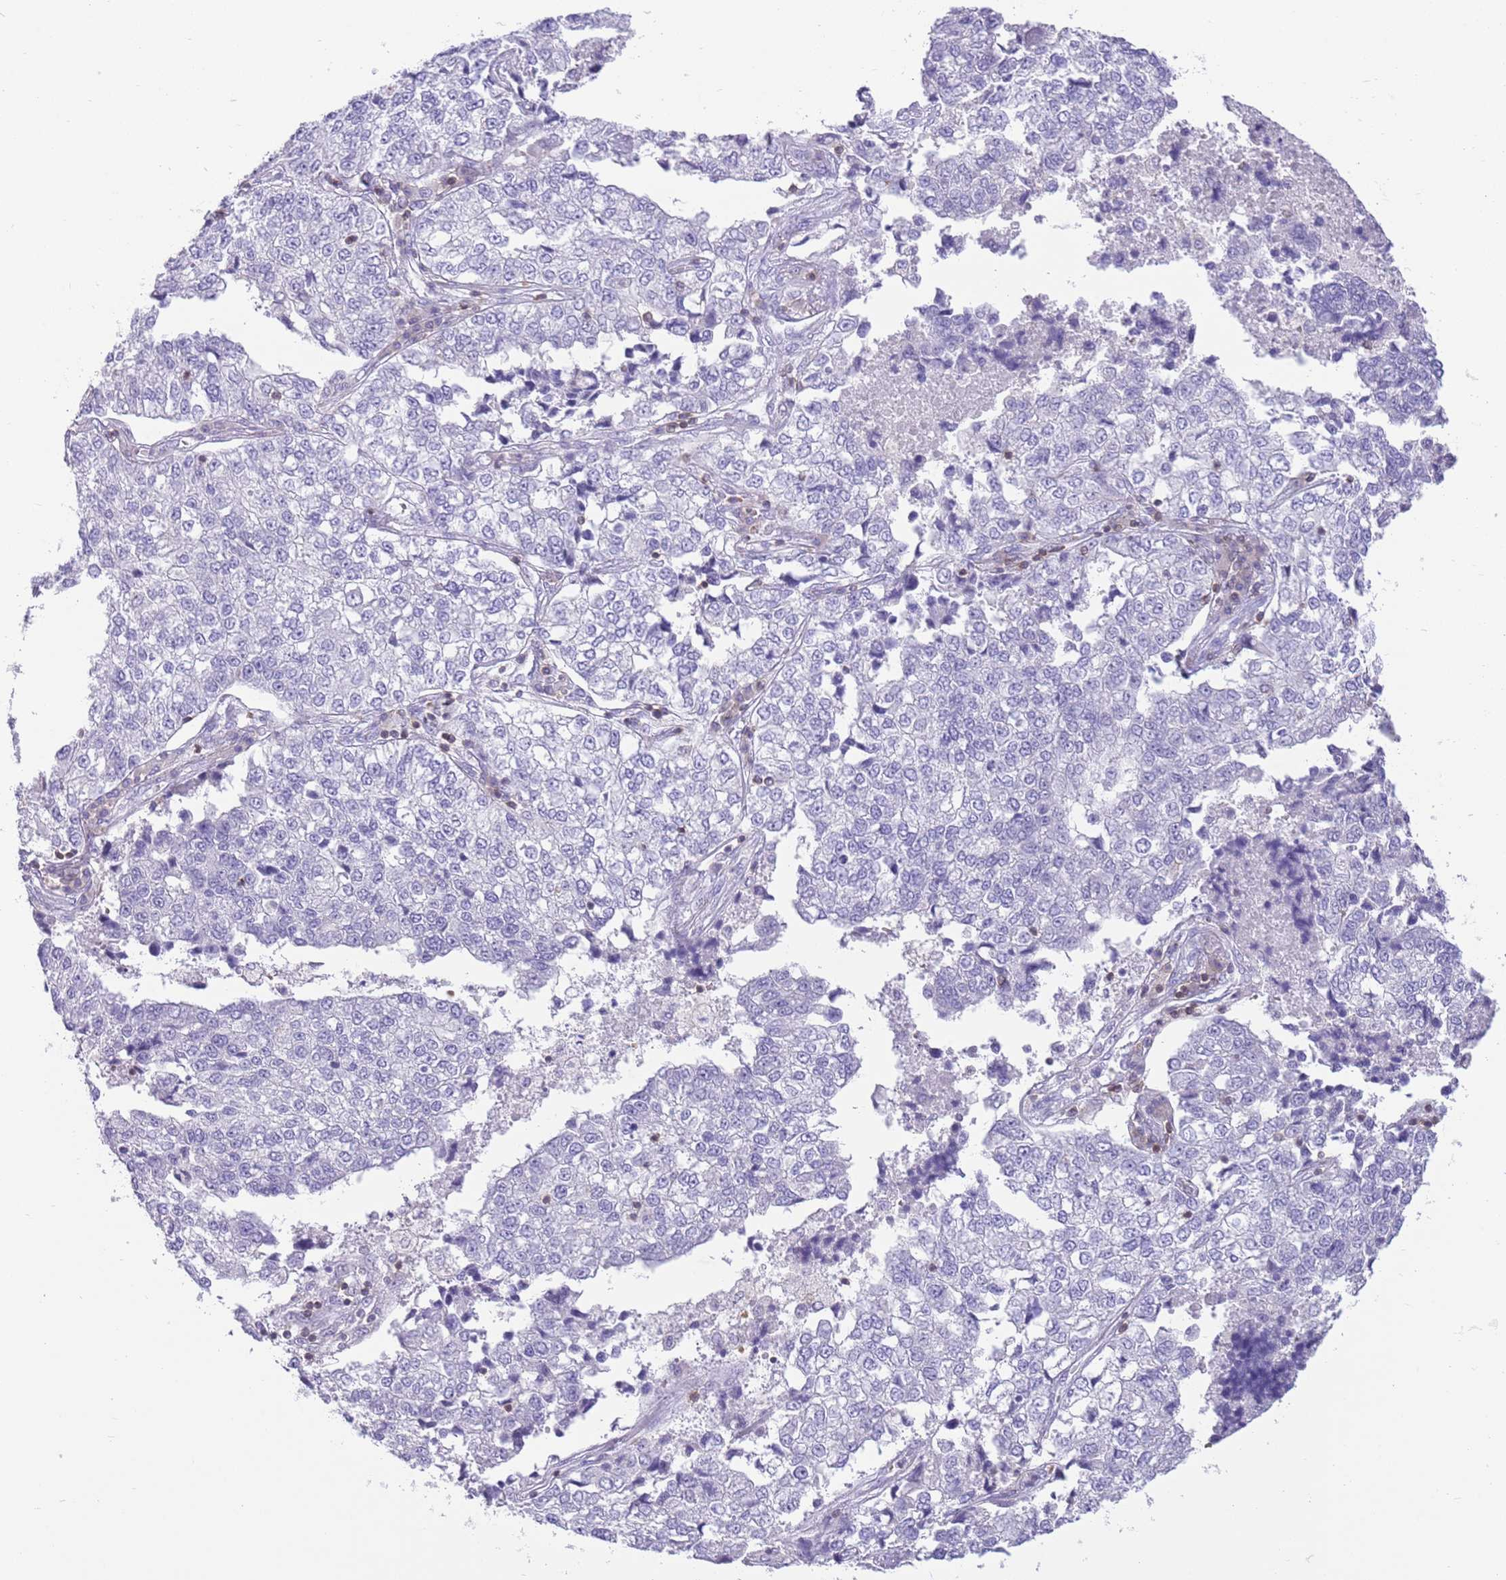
{"staining": {"intensity": "negative", "quantity": "none", "location": "none"}, "tissue": "lung cancer", "cell_type": "Tumor cells", "image_type": "cancer", "snomed": [{"axis": "morphology", "description": "Adenocarcinoma, NOS"}, {"axis": "topography", "description": "Lung"}], "caption": "An immunohistochemistry (IHC) image of lung adenocarcinoma is shown. There is no staining in tumor cells of lung adenocarcinoma. (DAB immunohistochemistry (IHC) with hematoxylin counter stain).", "gene": "OR4Q3", "patient": {"sex": "male", "age": 49}}